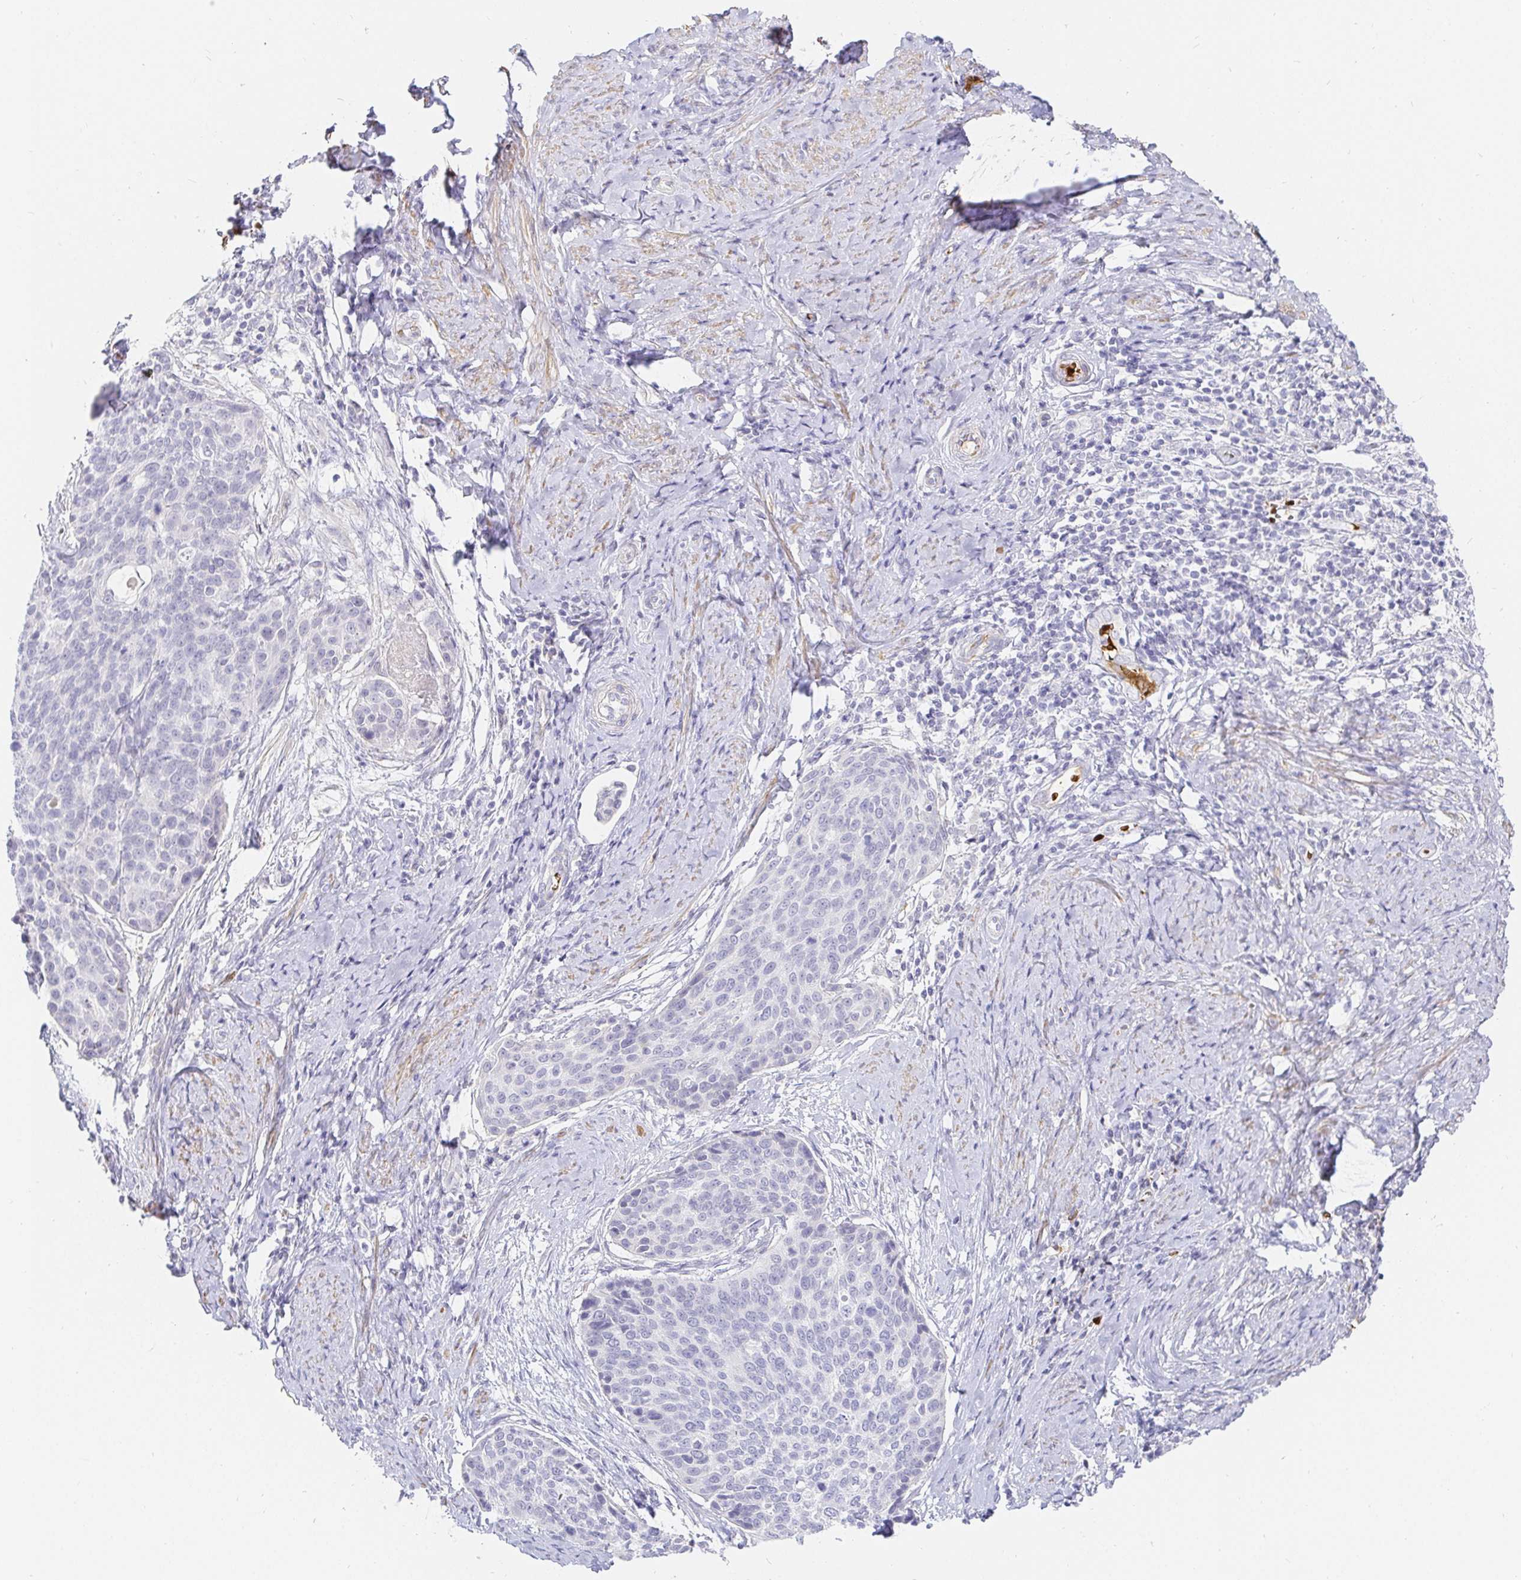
{"staining": {"intensity": "negative", "quantity": "none", "location": "none"}, "tissue": "cervical cancer", "cell_type": "Tumor cells", "image_type": "cancer", "snomed": [{"axis": "morphology", "description": "Squamous cell carcinoma, NOS"}, {"axis": "topography", "description": "Cervix"}], "caption": "Immunohistochemistry photomicrograph of neoplastic tissue: human squamous cell carcinoma (cervical) stained with DAB exhibits no significant protein positivity in tumor cells.", "gene": "FGF21", "patient": {"sex": "female", "age": 69}}